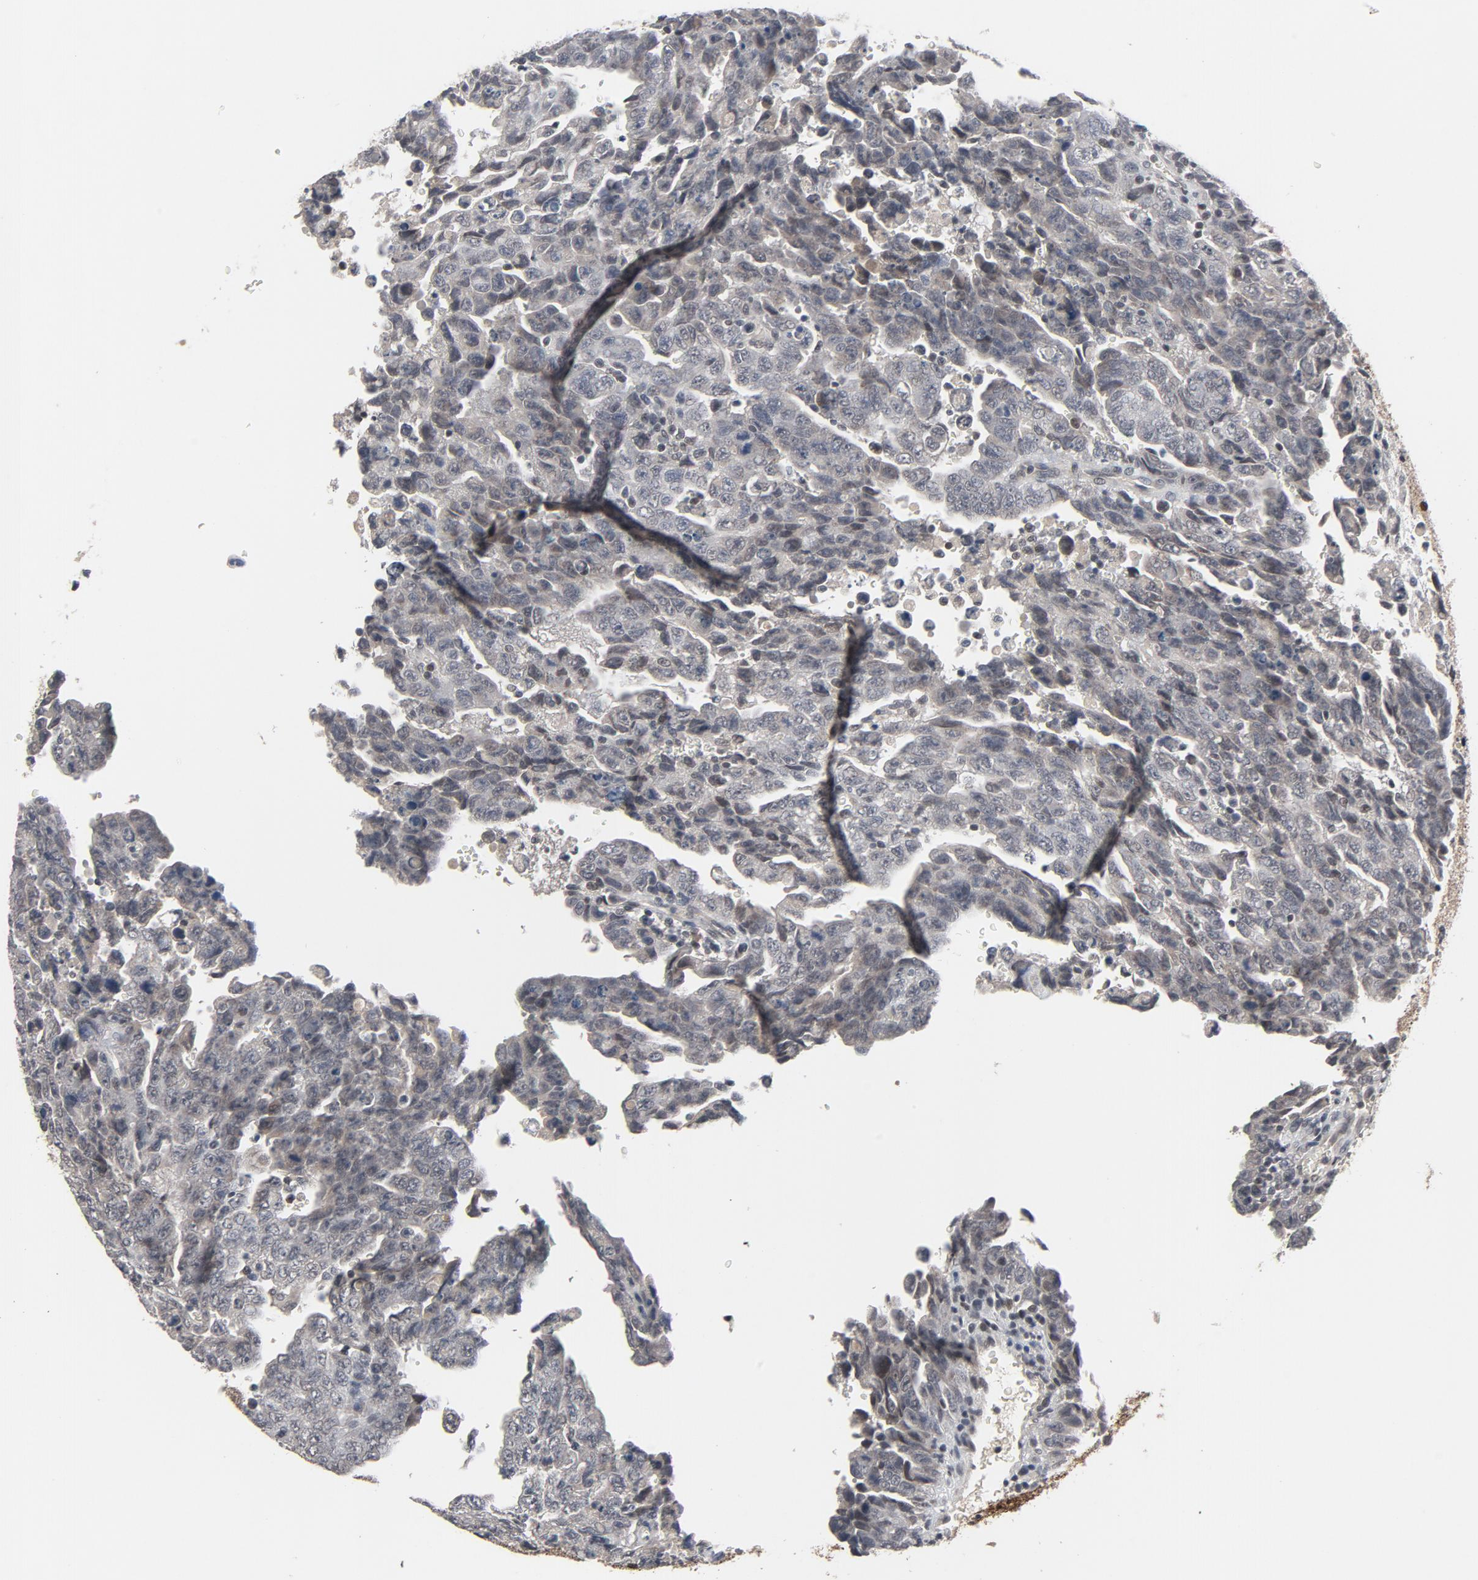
{"staining": {"intensity": "negative", "quantity": "none", "location": "none"}, "tissue": "testis cancer", "cell_type": "Tumor cells", "image_type": "cancer", "snomed": [{"axis": "morphology", "description": "Carcinoma, Embryonal, NOS"}, {"axis": "topography", "description": "Testis"}], "caption": "Human testis embryonal carcinoma stained for a protein using immunohistochemistry shows no positivity in tumor cells.", "gene": "MT3", "patient": {"sex": "male", "age": 28}}